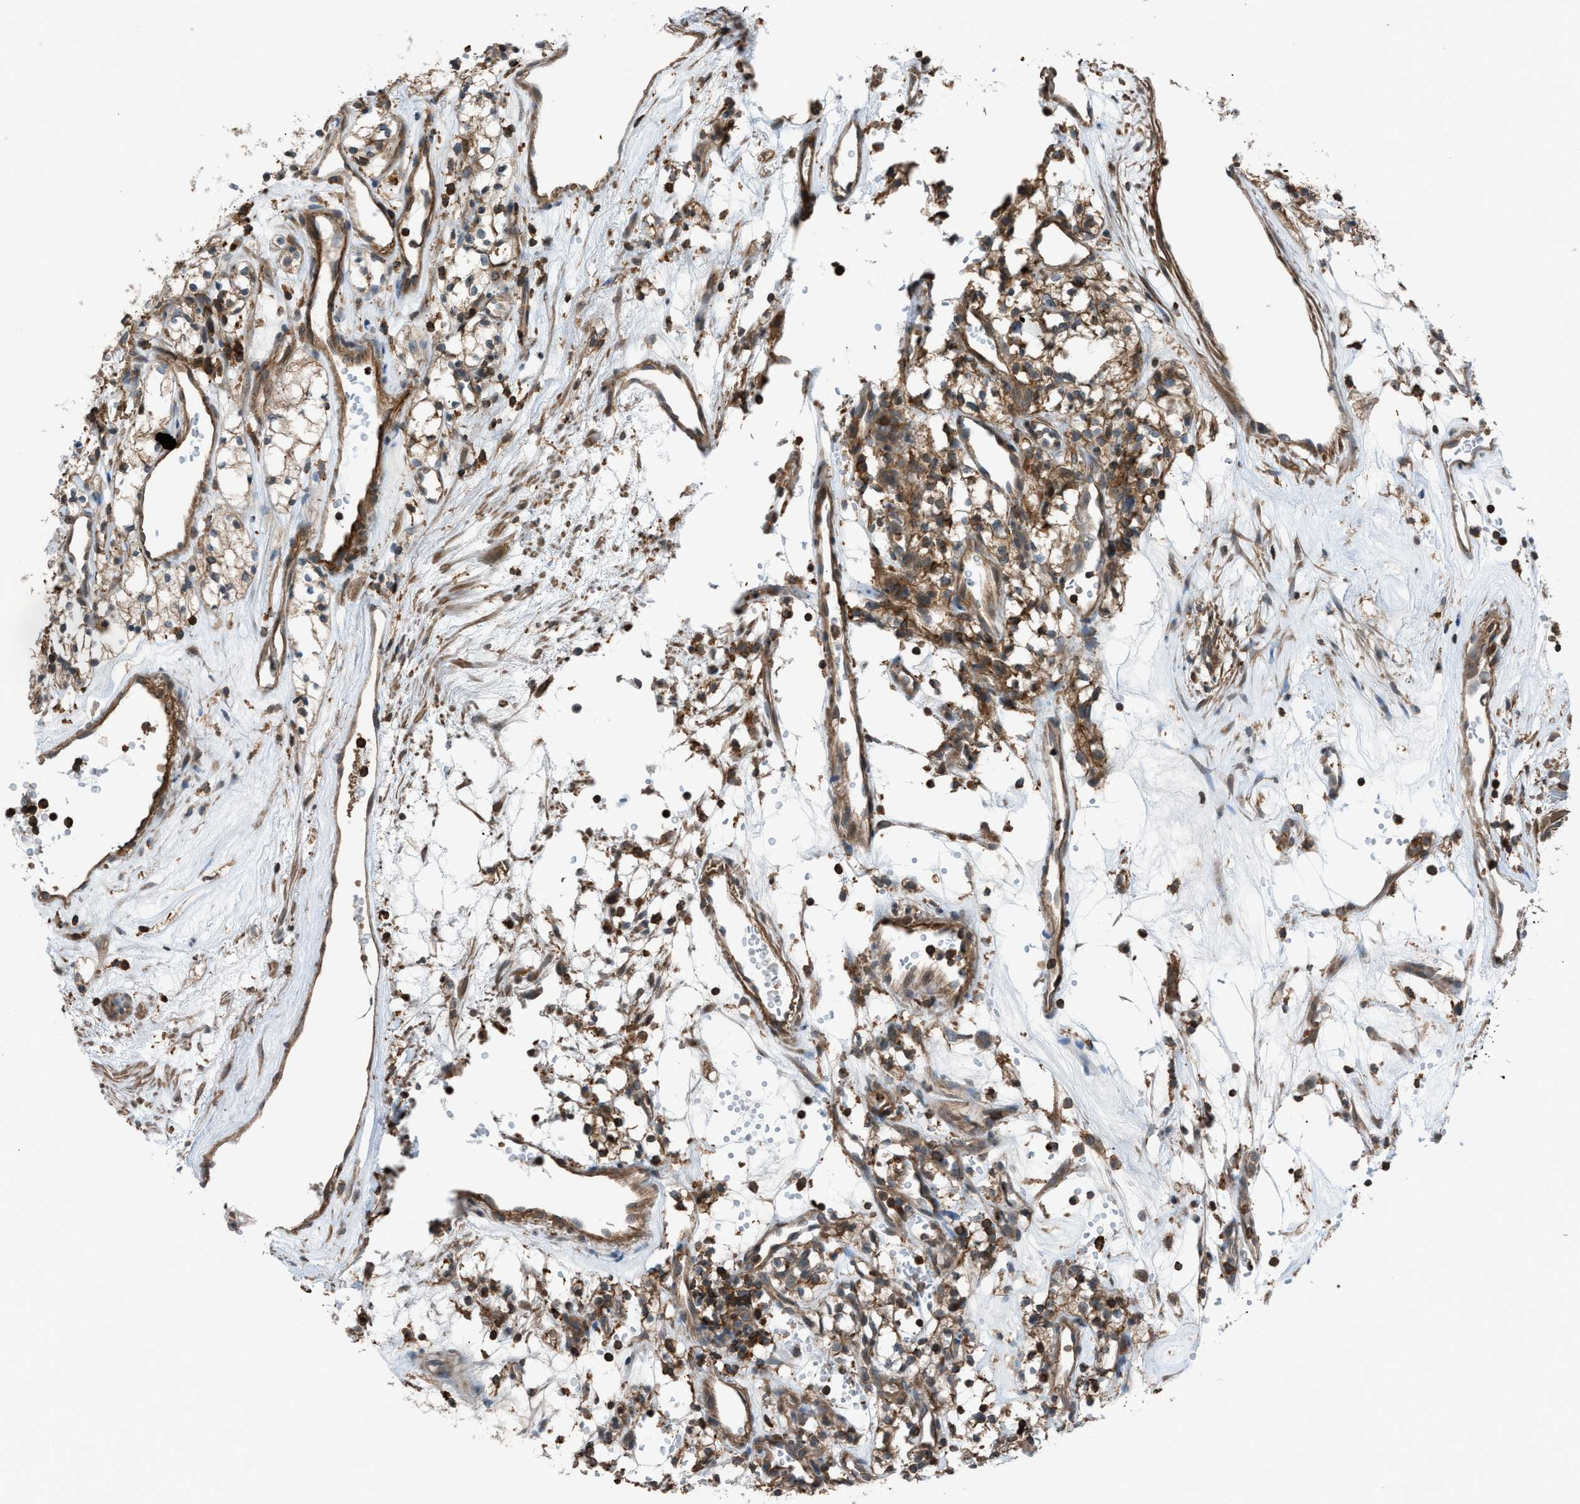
{"staining": {"intensity": "moderate", "quantity": ">75%", "location": "cytoplasmic/membranous"}, "tissue": "renal cancer", "cell_type": "Tumor cells", "image_type": "cancer", "snomed": [{"axis": "morphology", "description": "Adenocarcinoma, NOS"}, {"axis": "topography", "description": "Kidney"}], "caption": "Tumor cells show medium levels of moderate cytoplasmic/membranous positivity in about >75% of cells in human renal cancer. (IHC, brightfield microscopy, high magnification).", "gene": "DYRK1A", "patient": {"sex": "male", "age": 59}}